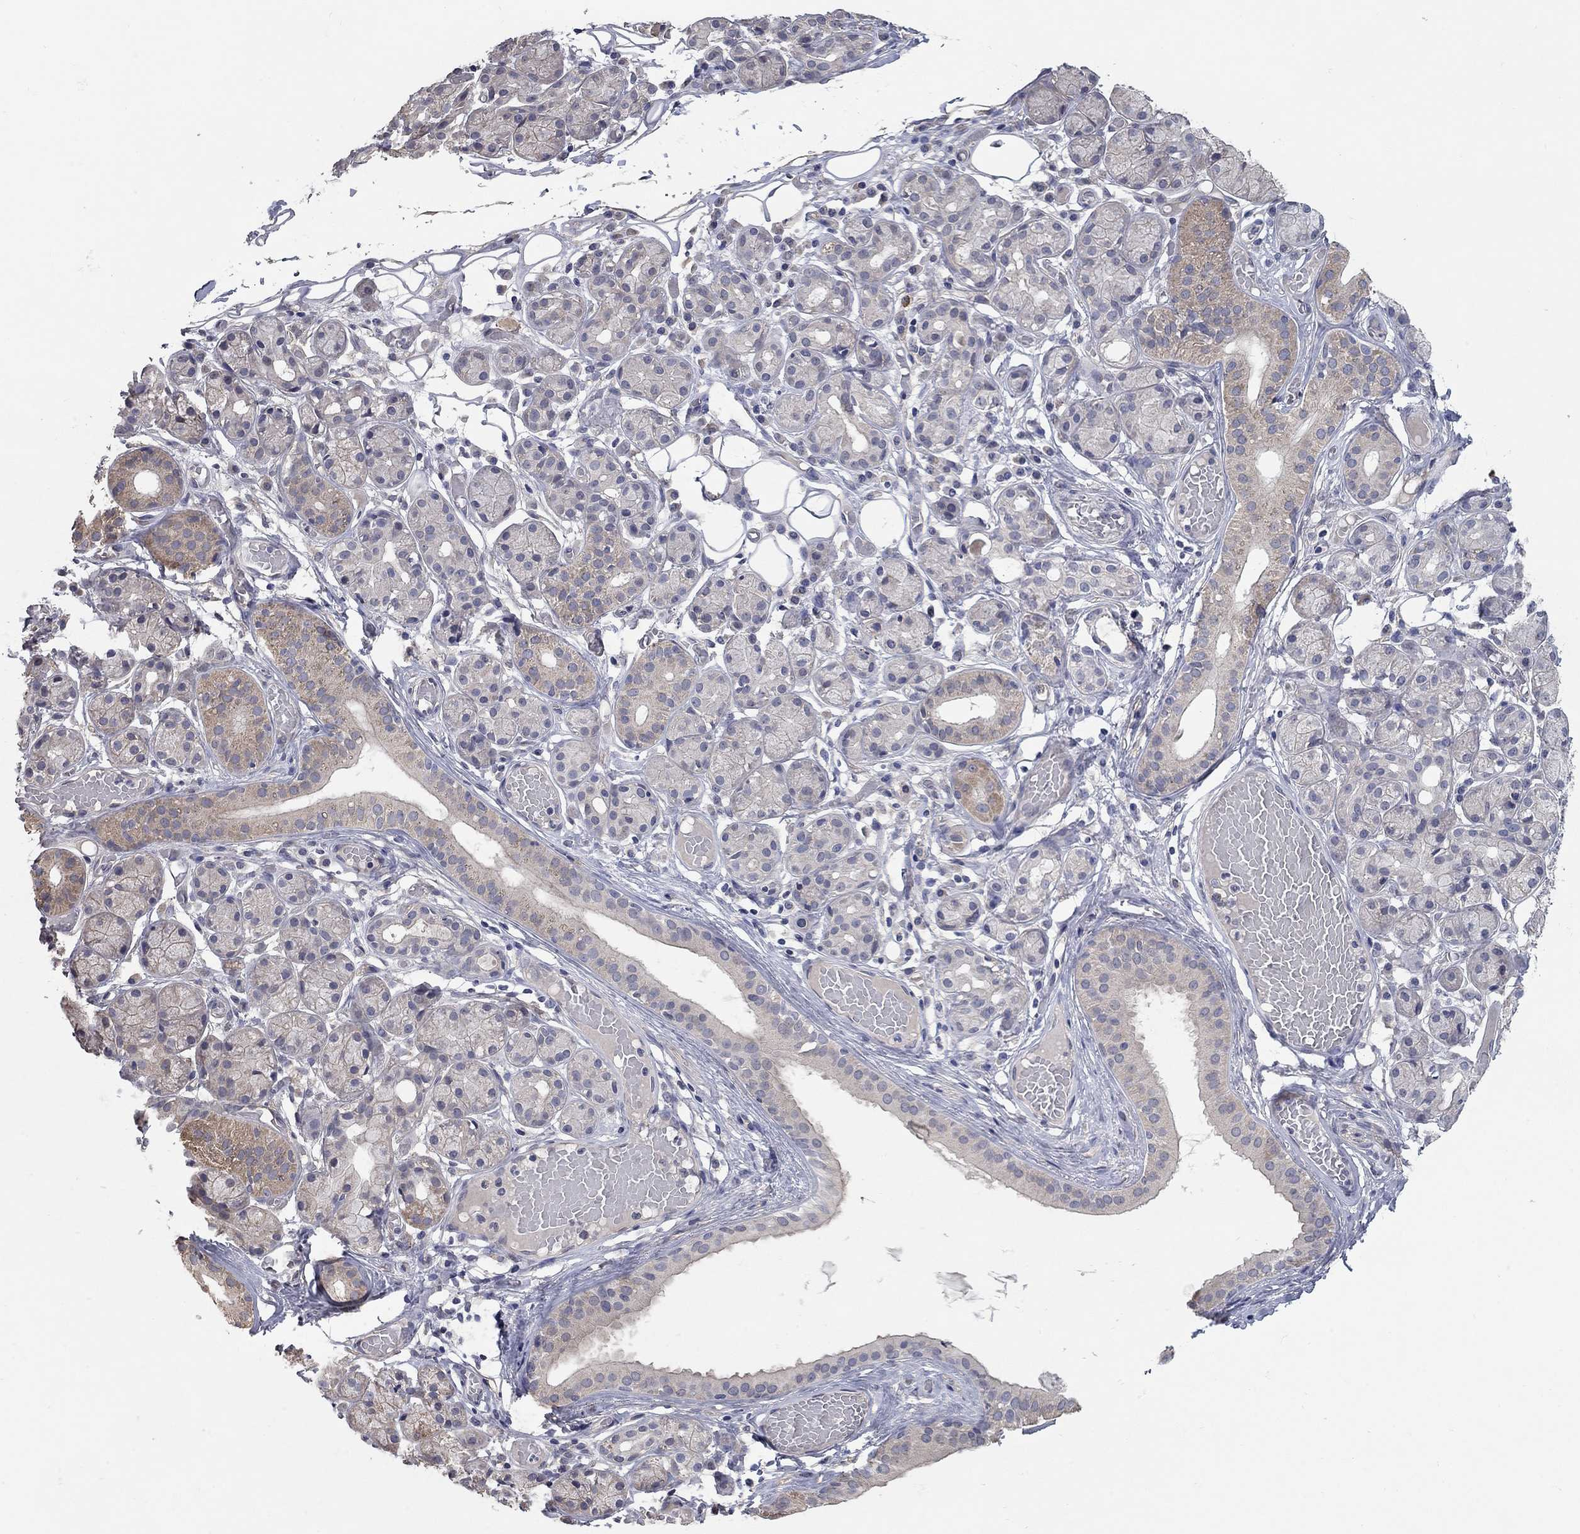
{"staining": {"intensity": "moderate", "quantity": "<25%", "location": "cytoplasmic/membranous"}, "tissue": "salivary gland", "cell_type": "Glandular cells", "image_type": "normal", "snomed": [{"axis": "morphology", "description": "Normal tissue, NOS"}, {"axis": "topography", "description": "Salivary gland"}, {"axis": "topography", "description": "Peripheral nerve tissue"}], "caption": "Immunohistochemistry (IHC) staining of normal salivary gland, which displays low levels of moderate cytoplasmic/membranous staining in about <25% of glandular cells indicating moderate cytoplasmic/membranous protein positivity. The staining was performed using DAB (3,3'-diaminobenzidine) (brown) for protein detection and nuclei were counterstained in hematoxylin (blue).", "gene": "WASF3", "patient": {"sex": "male", "age": 71}}